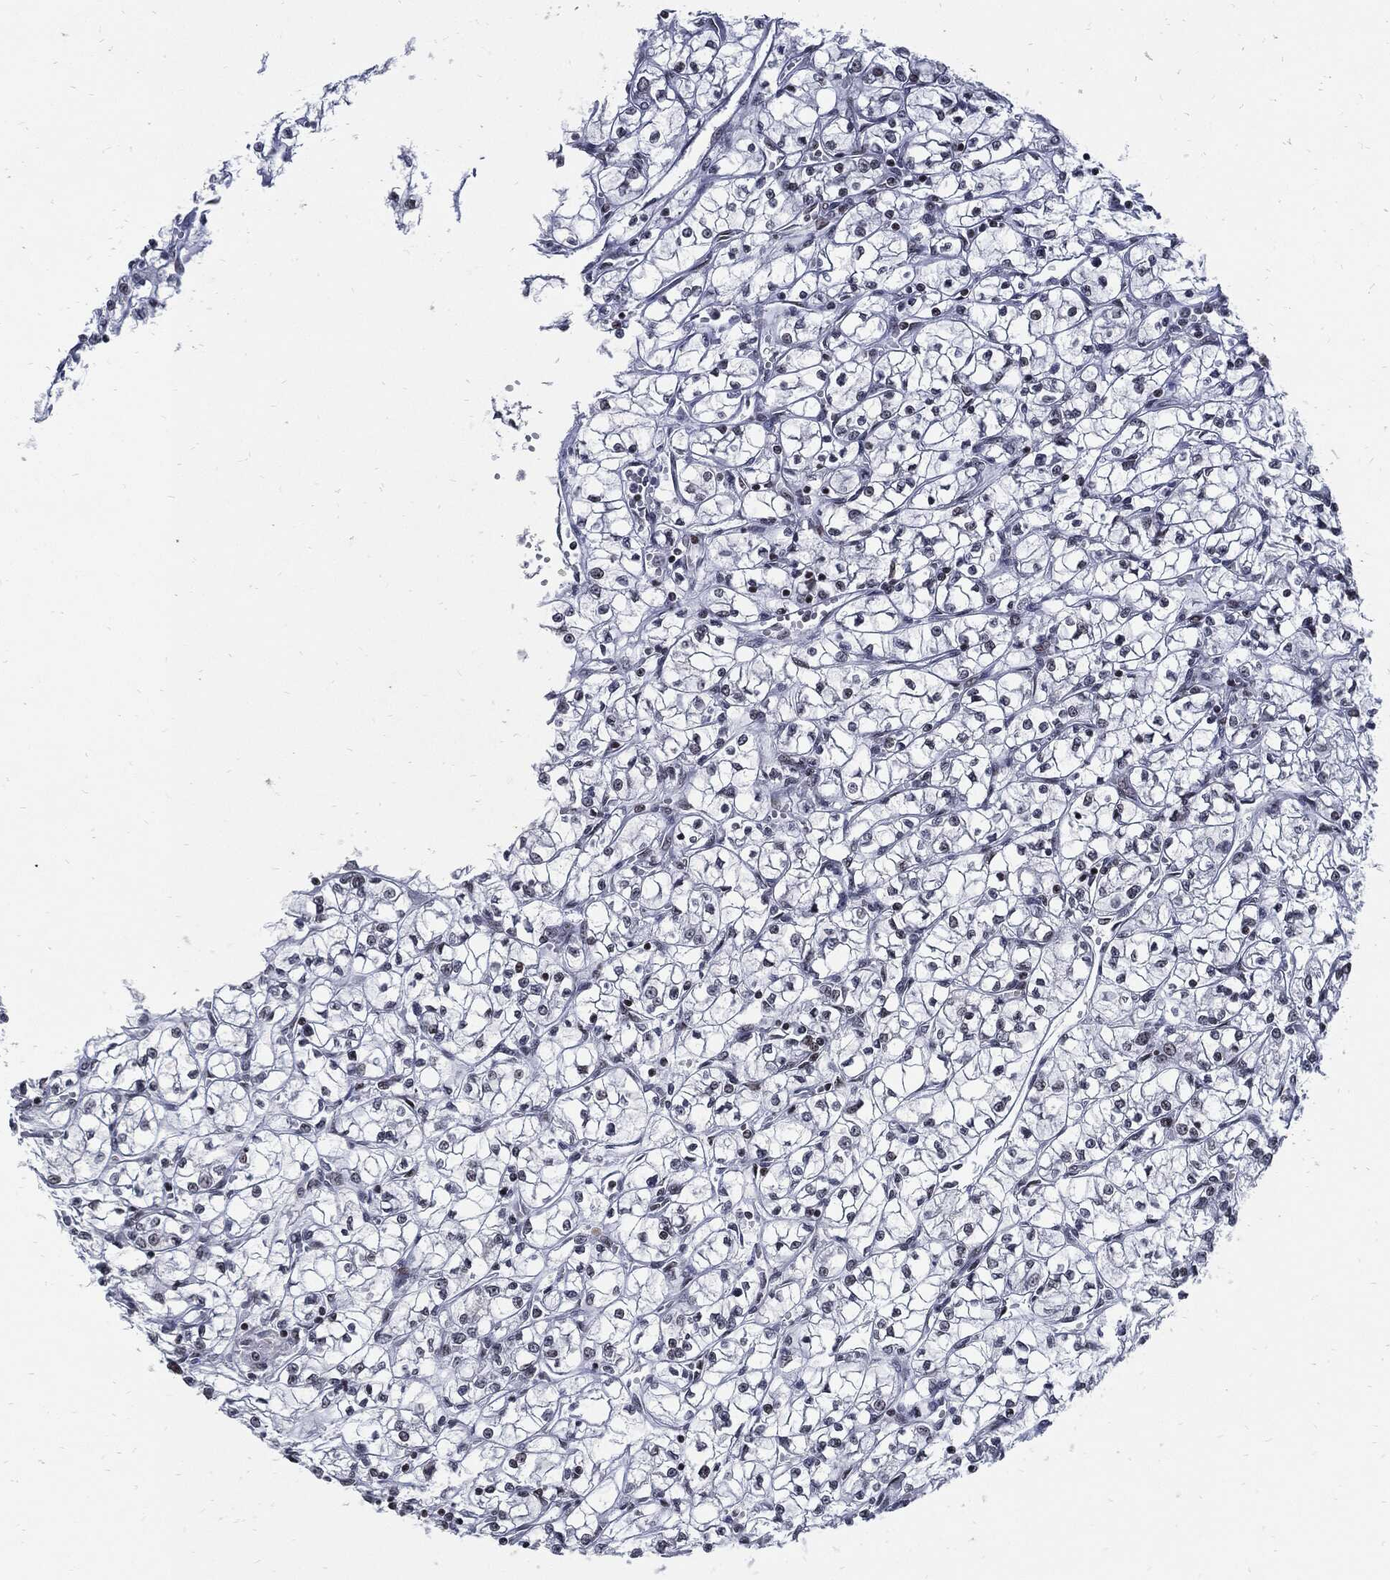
{"staining": {"intensity": "weak", "quantity": "<25%", "location": "nuclear"}, "tissue": "renal cancer", "cell_type": "Tumor cells", "image_type": "cancer", "snomed": [{"axis": "morphology", "description": "Adenocarcinoma, NOS"}, {"axis": "topography", "description": "Kidney"}], "caption": "Renal cancer (adenocarcinoma) stained for a protein using immunohistochemistry (IHC) reveals no positivity tumor cells.", "gene": "TERF2", "patient": {"sex": "female", "age": 64}}